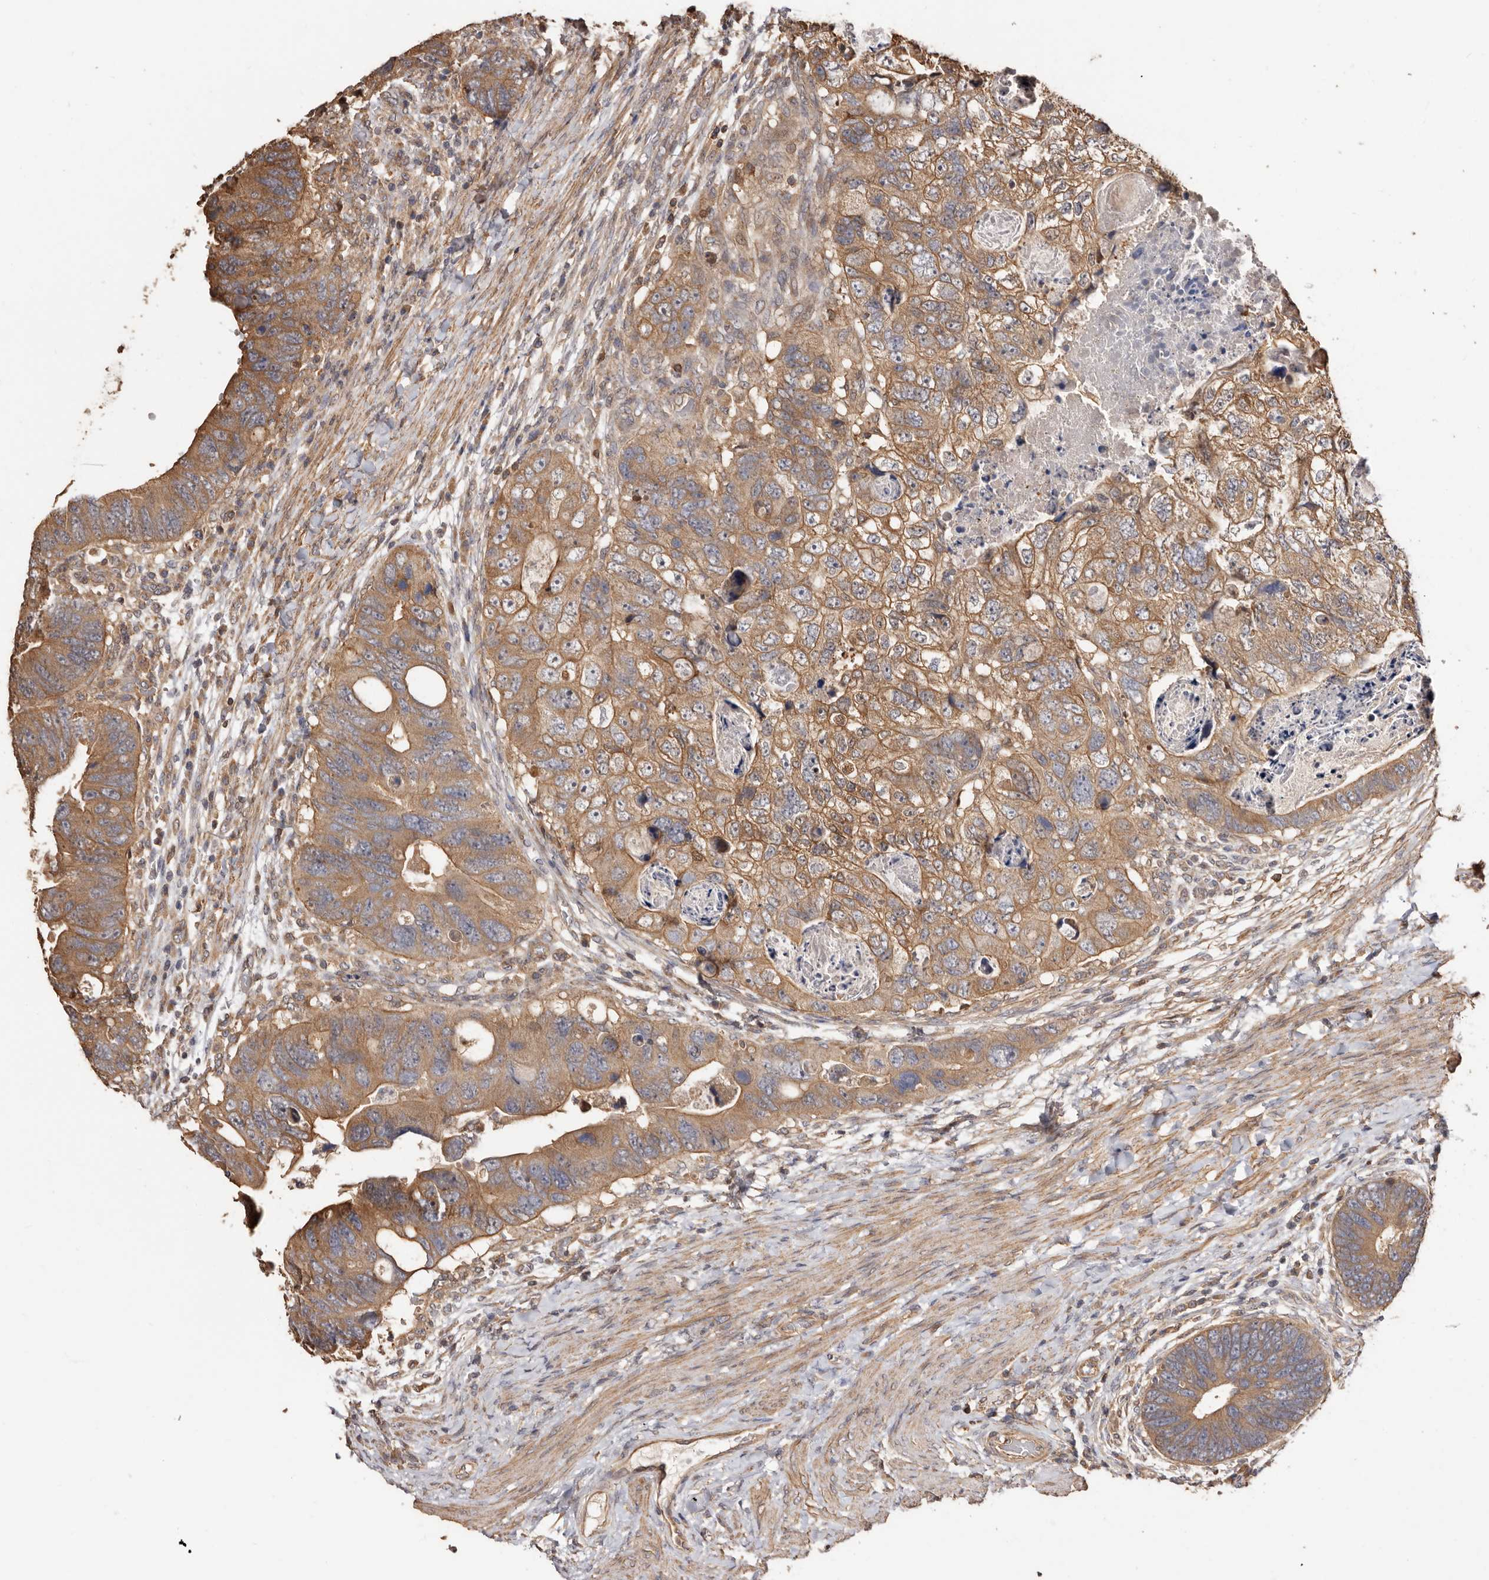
{"staining": {"intensity": "moderate", "quantity": ">75%", "location": "cytoplasmic/membranous"}, "tissue": "colorectal cancer", "cell_type": "Tumor cells", "image_type": "cancer", "snomed": [{"axis": "morphology", "description": "Adenocarcinoma, NOS"}, {"axis": "topography", "description": "Rectum"}], "caption": "Protein staining shows moderate cytoplasmic/membranous staining in approximately >75% of tumor cells in adenocarcinoma (colorectal). (DAB (3,3'-diaminobenzidine) = brown stain, brightfield microscopy at high magnification).", "gene": "COQ8B", "patient": {"sex": "male", "age": 59}}